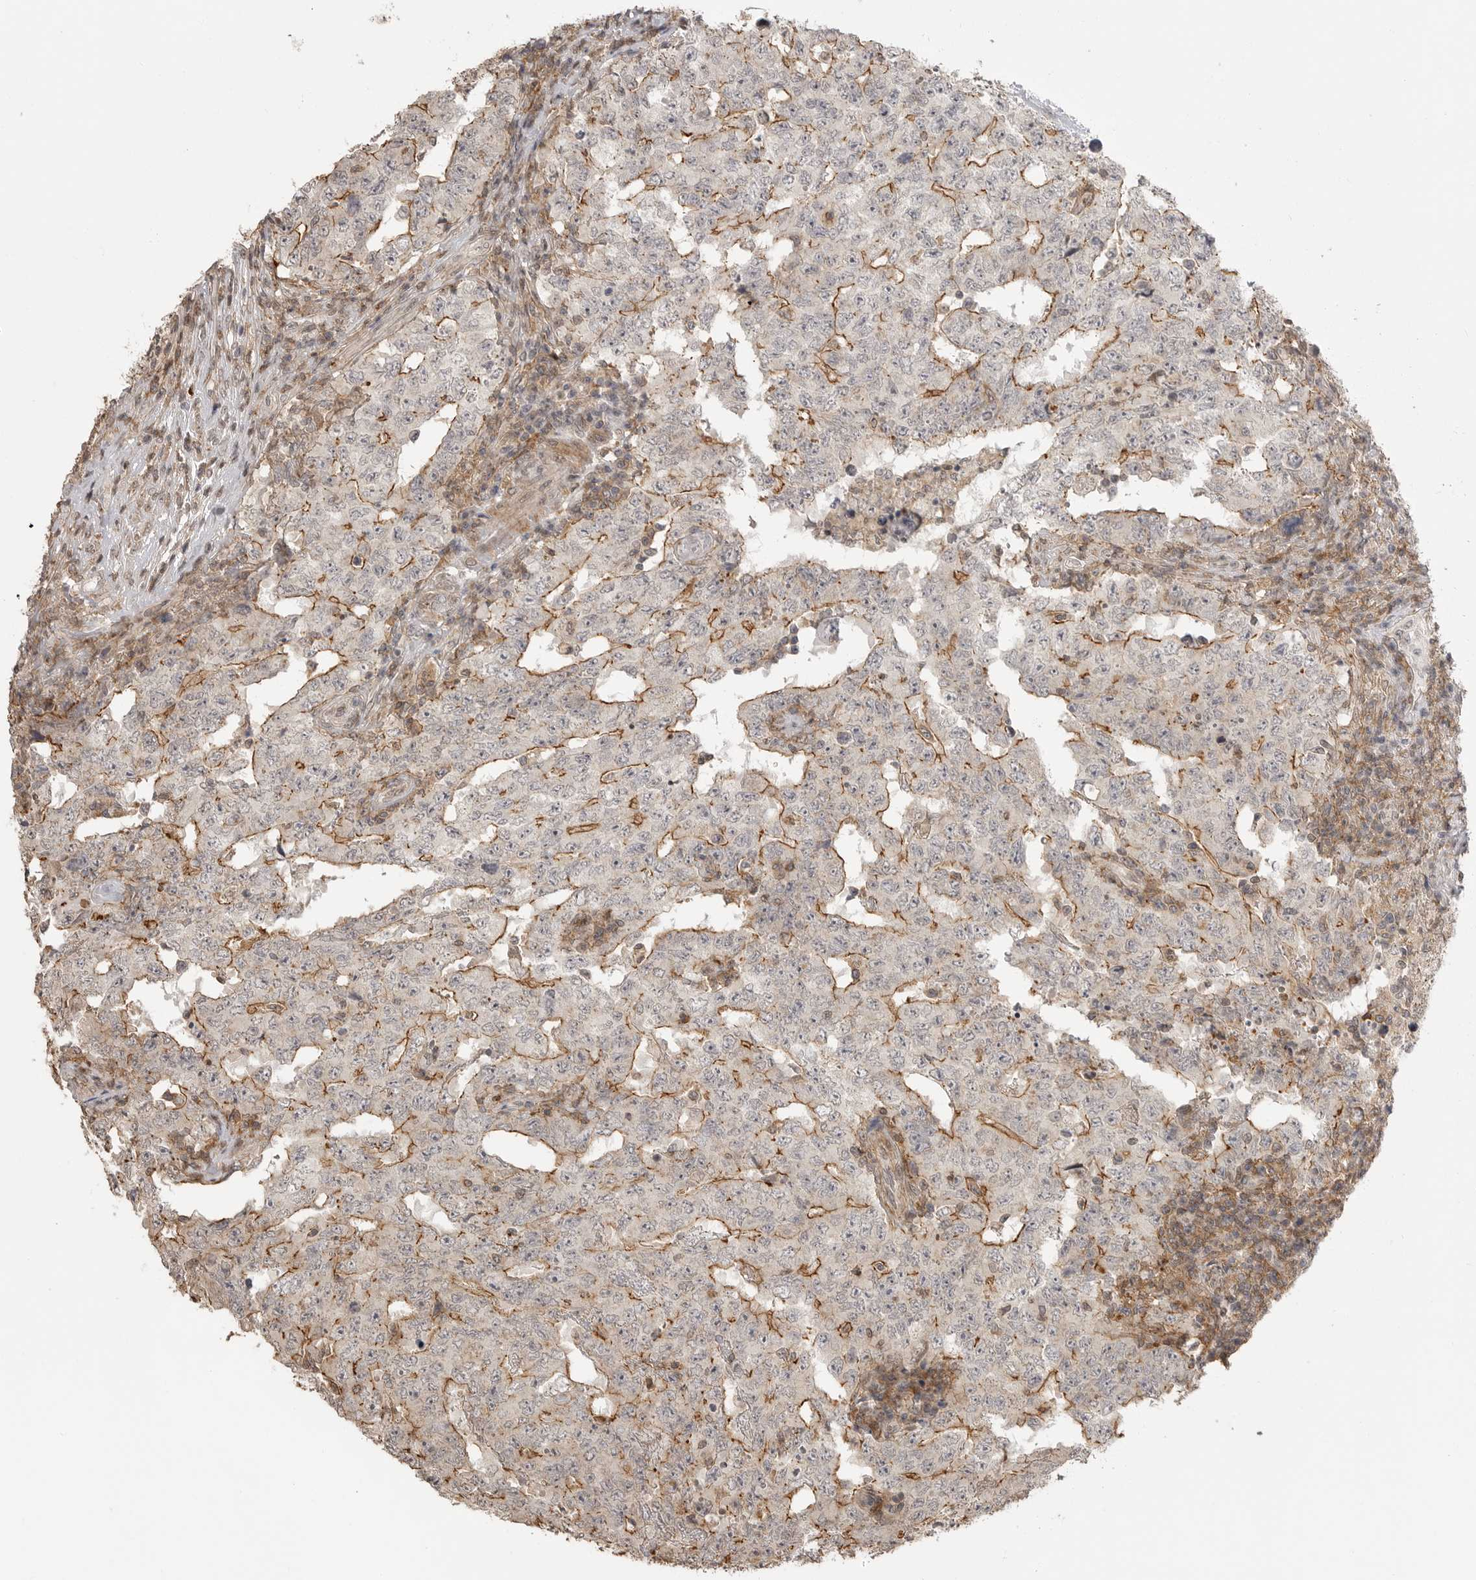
{"staining": {"intensity": "moderate", "quantity": "<25%", "location": "cytoplasmic/membranous"}, "tissue": "testis cancer", "cell_type": "Tumor cells", "image_type": "cancer", "snomed": [{"axis": "morphology", "description": "Carcinoma, Embryonal, NOS"}, {"axis": "topography", "description": "Testis"}], "caption": "A low amount of moderate cytoplasmic/membranous staining is present in about <25% of tumor cells in testis embryonal carcinoma tissue.", "gene": "GPC2", "patient": {"sex": "male", "age": 26}}